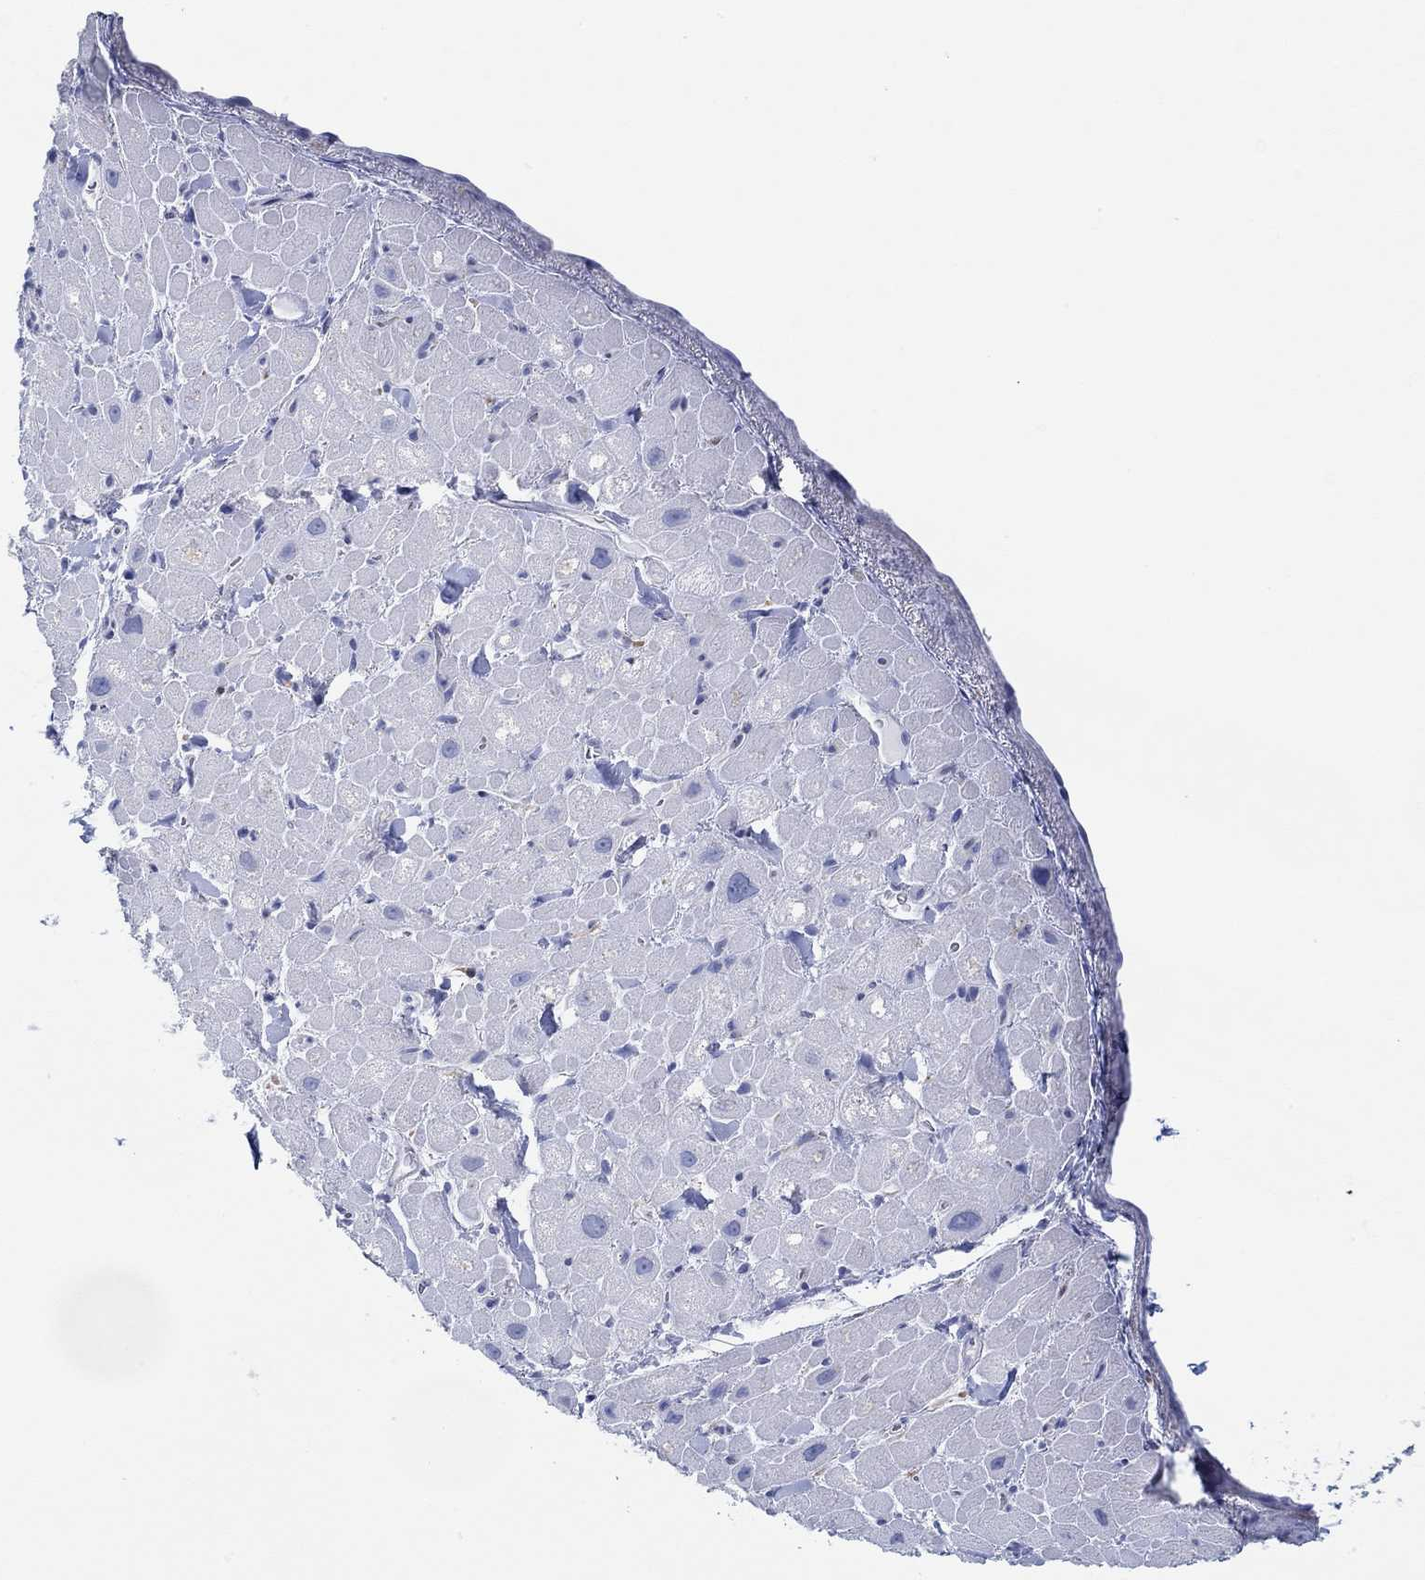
{"staining": {"intensity": "negative", "quantity": "none", "location": "none"}, "tissue": "heart muscle", "cell_type": "Cardiomyocytes", "image_type": "normal", "snomed": [{"axis": "morphology", "description": "Normal tissue, NOS"}, {"axis": "topography", "description": "Heart"}], "caption": "Immunohistochemical staining of benign heart muscle demonstrates no significant expression in cardiomyocytes.", "gene": "IGFBP6", "patient": {"sex": "male", "age": 60}}